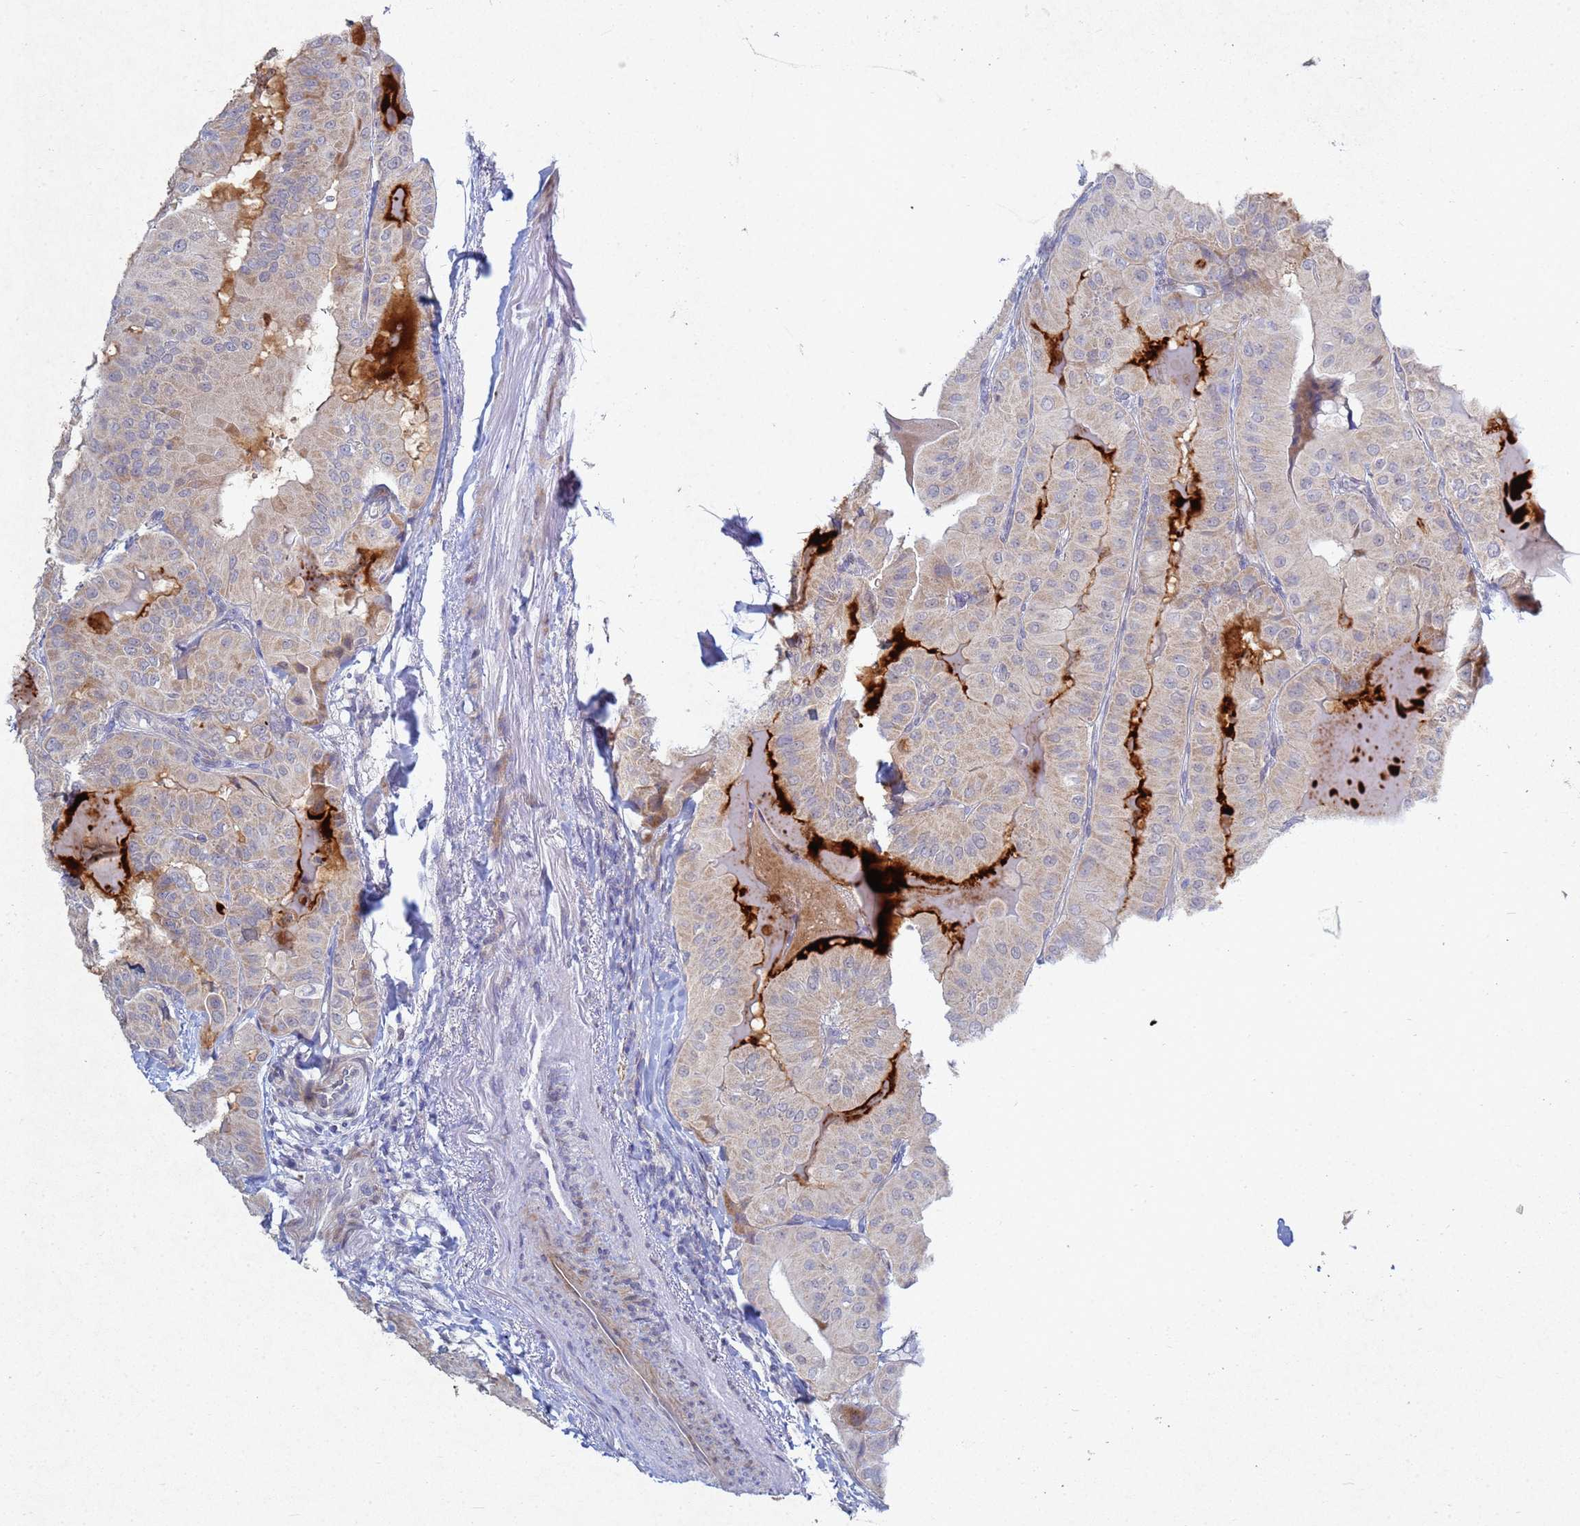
{"staining": {"intensity": "moderate", "quantity": "<25%", "location": "cytoplasmic/membranous"}, "tissue": "thyroid cancer", "cell_type": "Tumor cells", "image_type": "cancer", "snomed": [{"axis": "morphology", "description": "Papillary adenocarcinoma, NOS"}, {"axis": "topography", "description": "Thyroid gland"}], "caption": "DAB immunohistochemical staining of human thyroid cancer exhibits moderate cytoplasmic/membranous protein expression in about <25% of tumor cells.", "gene": "TNPO2", "patient": {"sex": "female", "age": 68}}